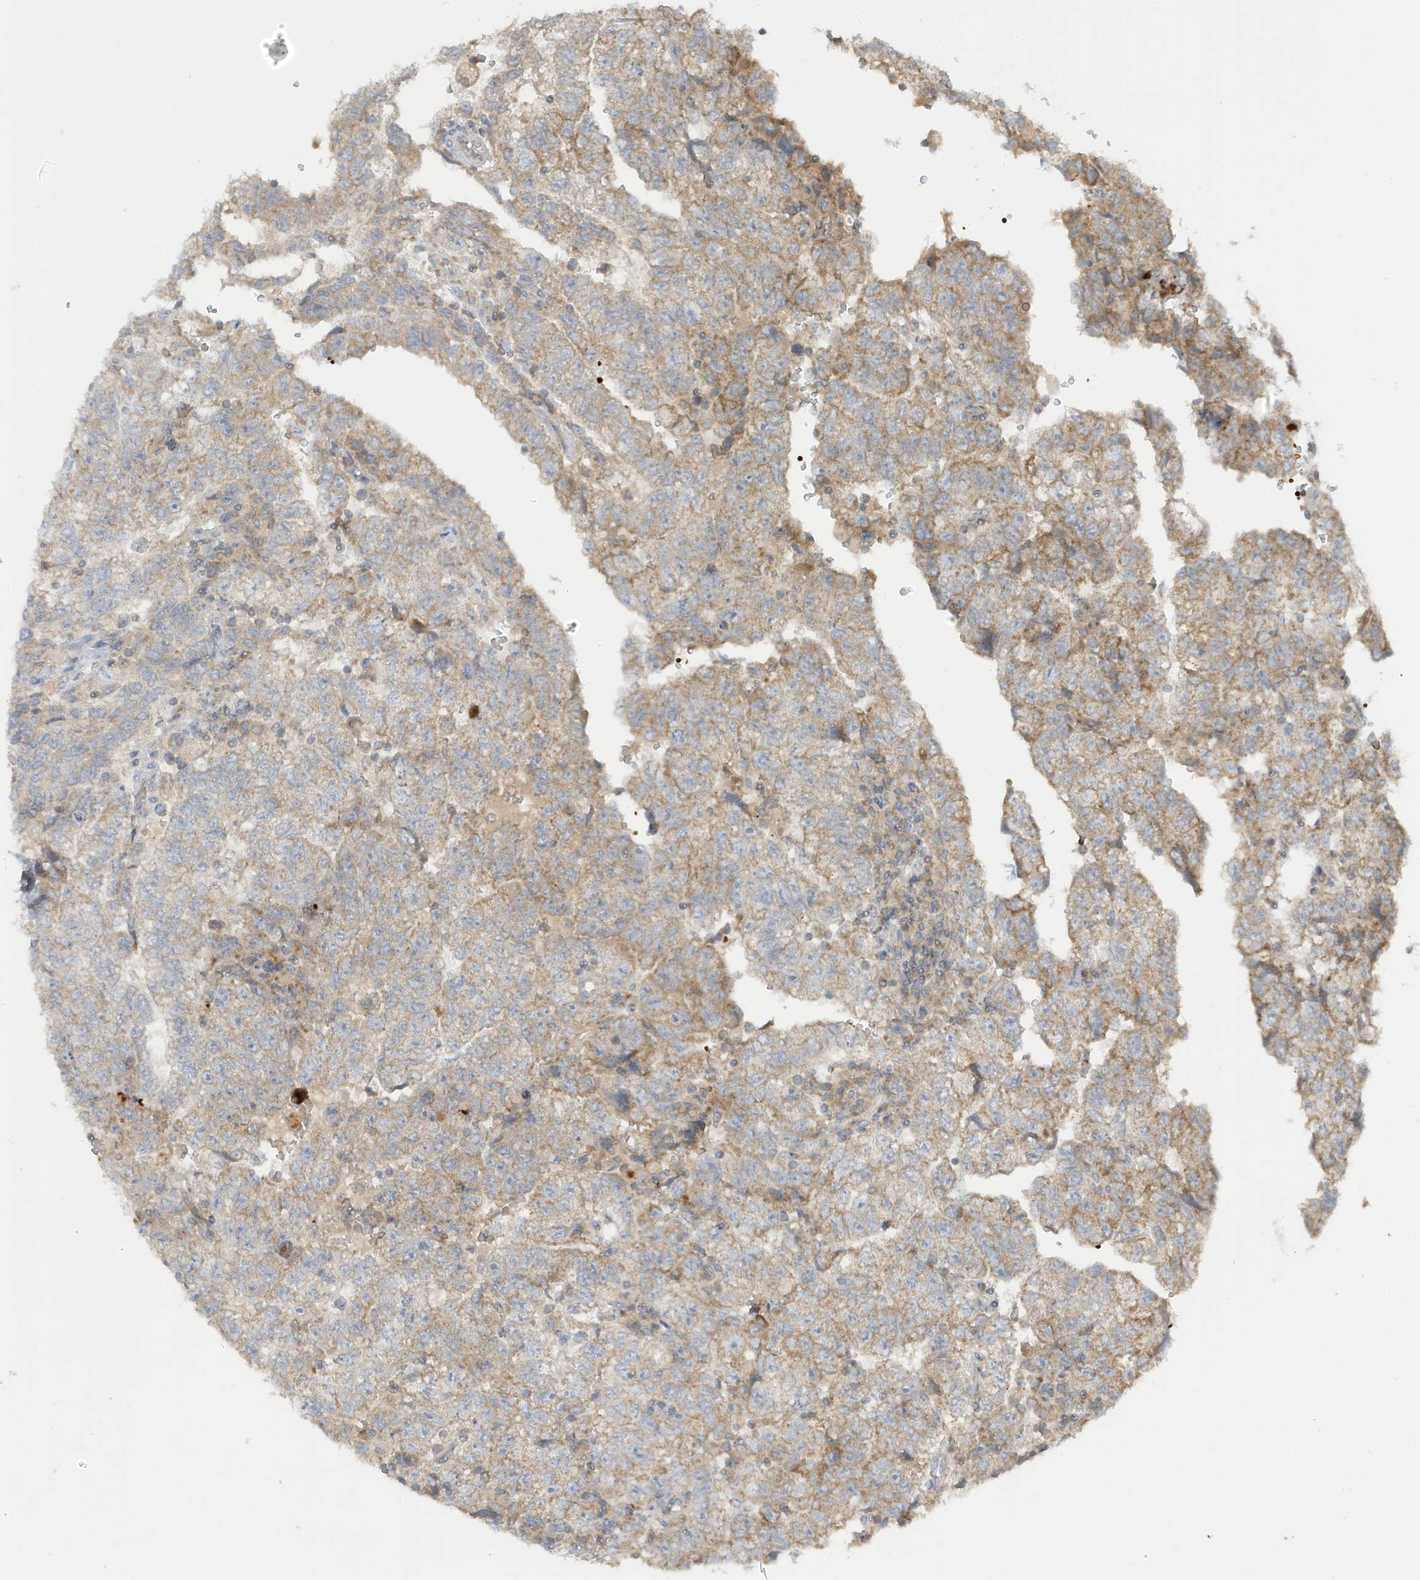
{"staining": {"intensity": "moderate", "quantity": "25%-75%", "location": "cytoplasmic/membranous"}, "tissue": "testis cancer", "cell_type": "Tumor cells", "image_type": "cancer", "snomed": [{"axis": "morphology", "description": "Carcinoma, Embryonal, NOS"}, {"axis": "topography", "description": "Testis"}], "caption": "A photomicrograph of human testis cancer (embryonal carcinoma) stained for a protein displays moderate cytoplasmic/membranous brown staining in tumor cells.", "gene": "NPPC", "patient": {"sex": "male", "age": 36}}